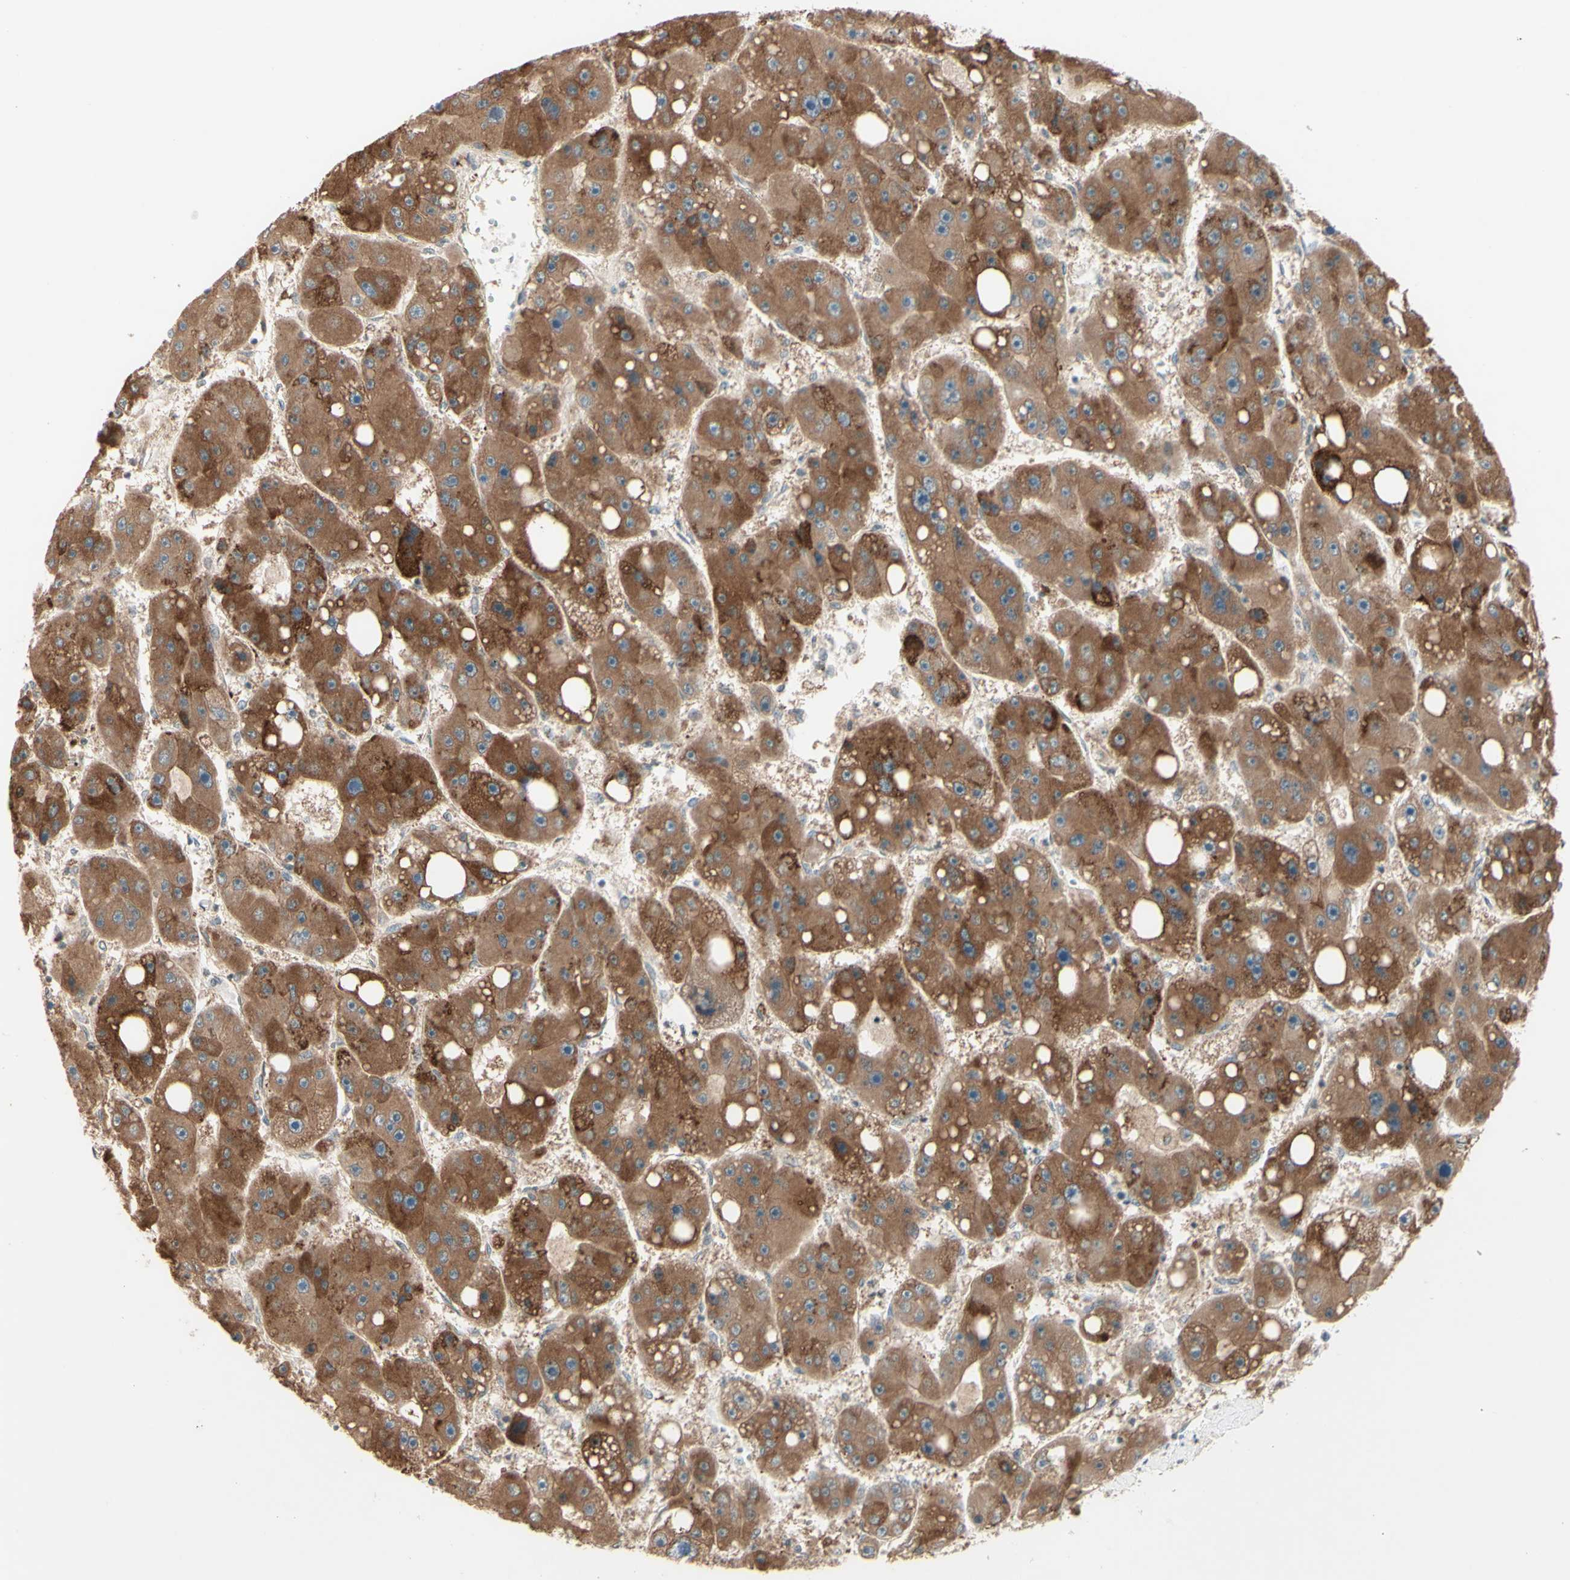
{"staining": {"intensity": "moderate", "quantity": ">75%", "location": "cytoplasmic/membranous"}, "tissue": "liver cancer", "cell_type": "Tumor cells", "image_type": "cancer", "snomed": [{"axis": "morphology", "description": "Carcinoma, Hepatocellular, NOS"}, {"axis": "topography", "description": "Liver"}], "caption": "Approximately >75% of tumor cells in human liver hepatocellular carcinoma reveal moderate cytoplasmic/membranous protein staining as visualized by brown immunohistochemical staining.", "gene": "ZW10", "patient": {"sex": "female", "age": 61}}